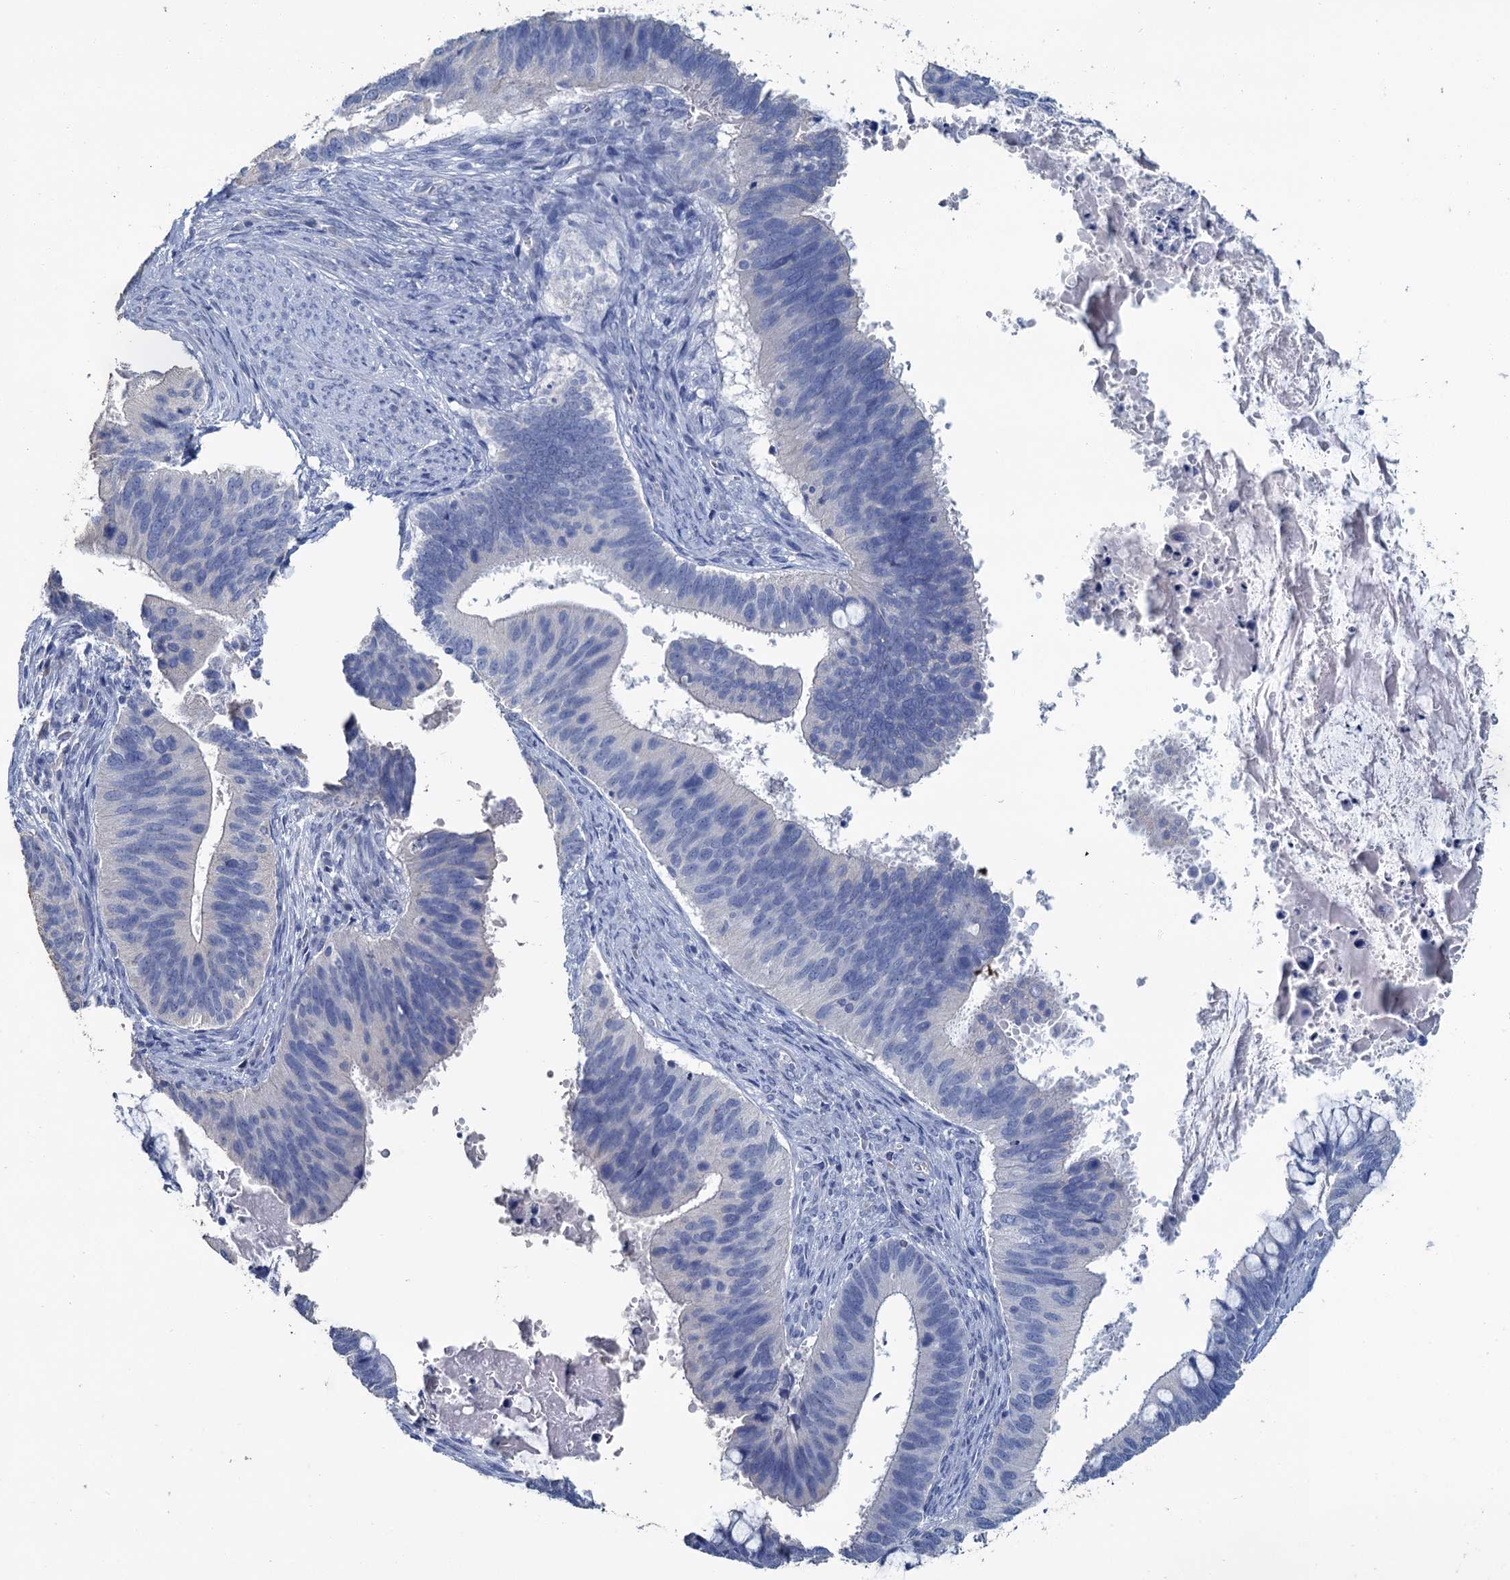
{"staining": {"intensity": "negative", "quantity": "none", "location": "none"}, "tissue": "cervical cancer", "cell_type": "Tumor cells", "image_type": "cancer", "snomed": [{"axis": "morphology", "description": "Adenocarcinoma, NOS"}, {"axis": "topography", "description": "Cervix"}], "caption": "A micrograph of human cervical cancer (adenocarcinoma) is negative for staining in tumor cells.", "gene": "SNCB", "patient": {"sex": "female", "age": 42}}